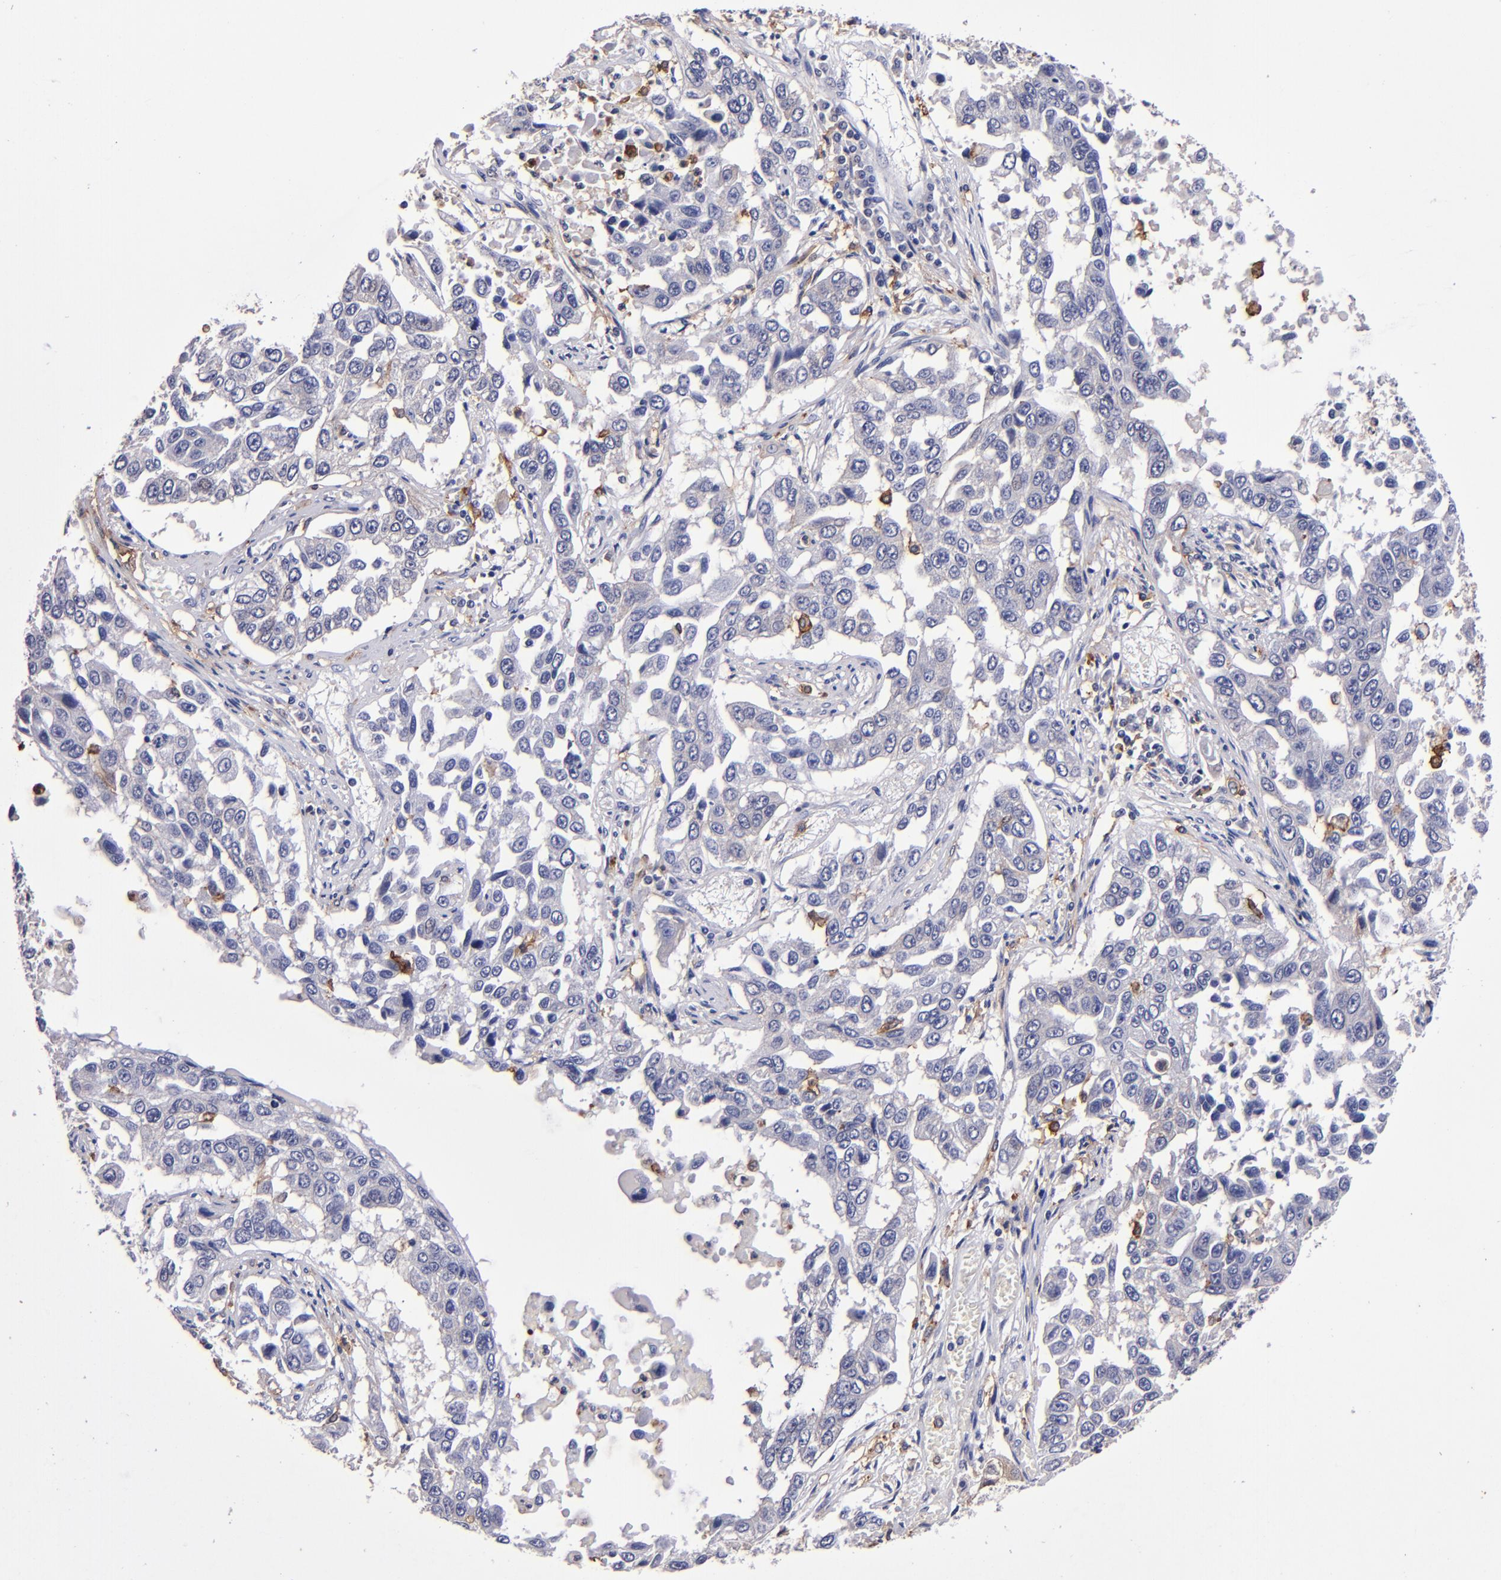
{"staining": {"intensity": "weak", "quantity": "<25%", "location": "cytoplasmic/membranous"}, "tissue": "lung cancer", "cell_type": "Tumor cells", "image_type": "cancer", "snomed": [{"axis": "morphology", "description": "Squamous cell carcinoma, NOS"}, {"axis": "topography", "description": "Lung"}], "caption": "High magnification brightfield microscopy of squamous cell carcinoma (lung) stained with DAB (brown) and counterstained with hematoxylin (blue): tumor cells show no significant staining. (Immunohistochemistry, brightfield microscopy, high magnification).", "gene": "SIRPA", "patient": {"sex": "male", "age": 71}}